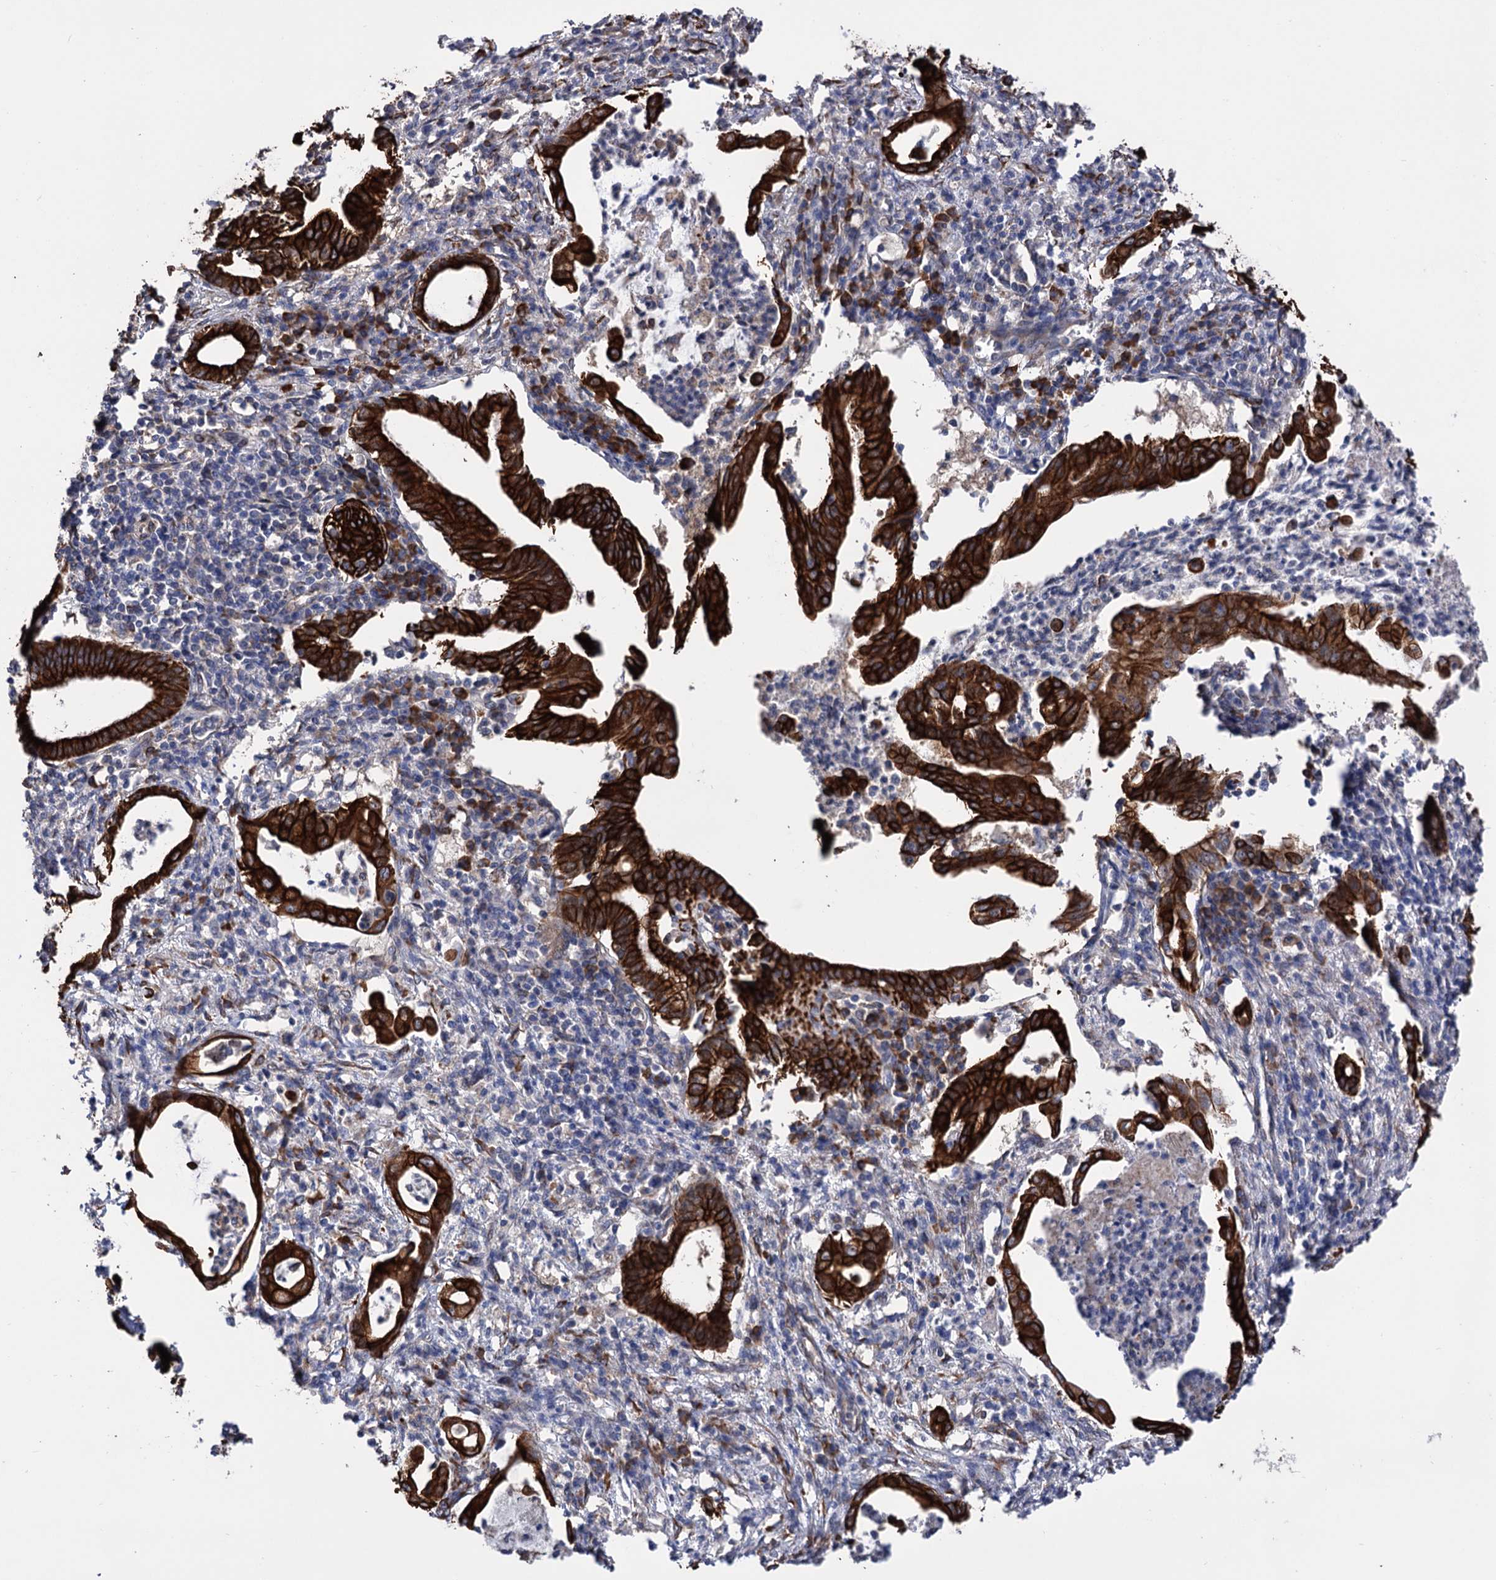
{"staining": {"intensity": "strong", "quantity": ">75%", "location": "cytoplasmic/membranous"}, "tissue": "pancreatic cancer", "cell_type": "Tumor cells", "image_type": "cancer", "snomed": [{"axis": "morphology", "description": "Adenocarcinoma, NOS"}, {"axis": "topography", "description": "Pancreas"}], "caption": "Strong cytoplasmic/membranous staining for a protein is present in approximately >75% of tumor cells of pancreatic cancer (adenocarcinoma) using immunohistochemistry.", "gene": "CDAN1", "patient": {"sex": "female", "age": 55}}